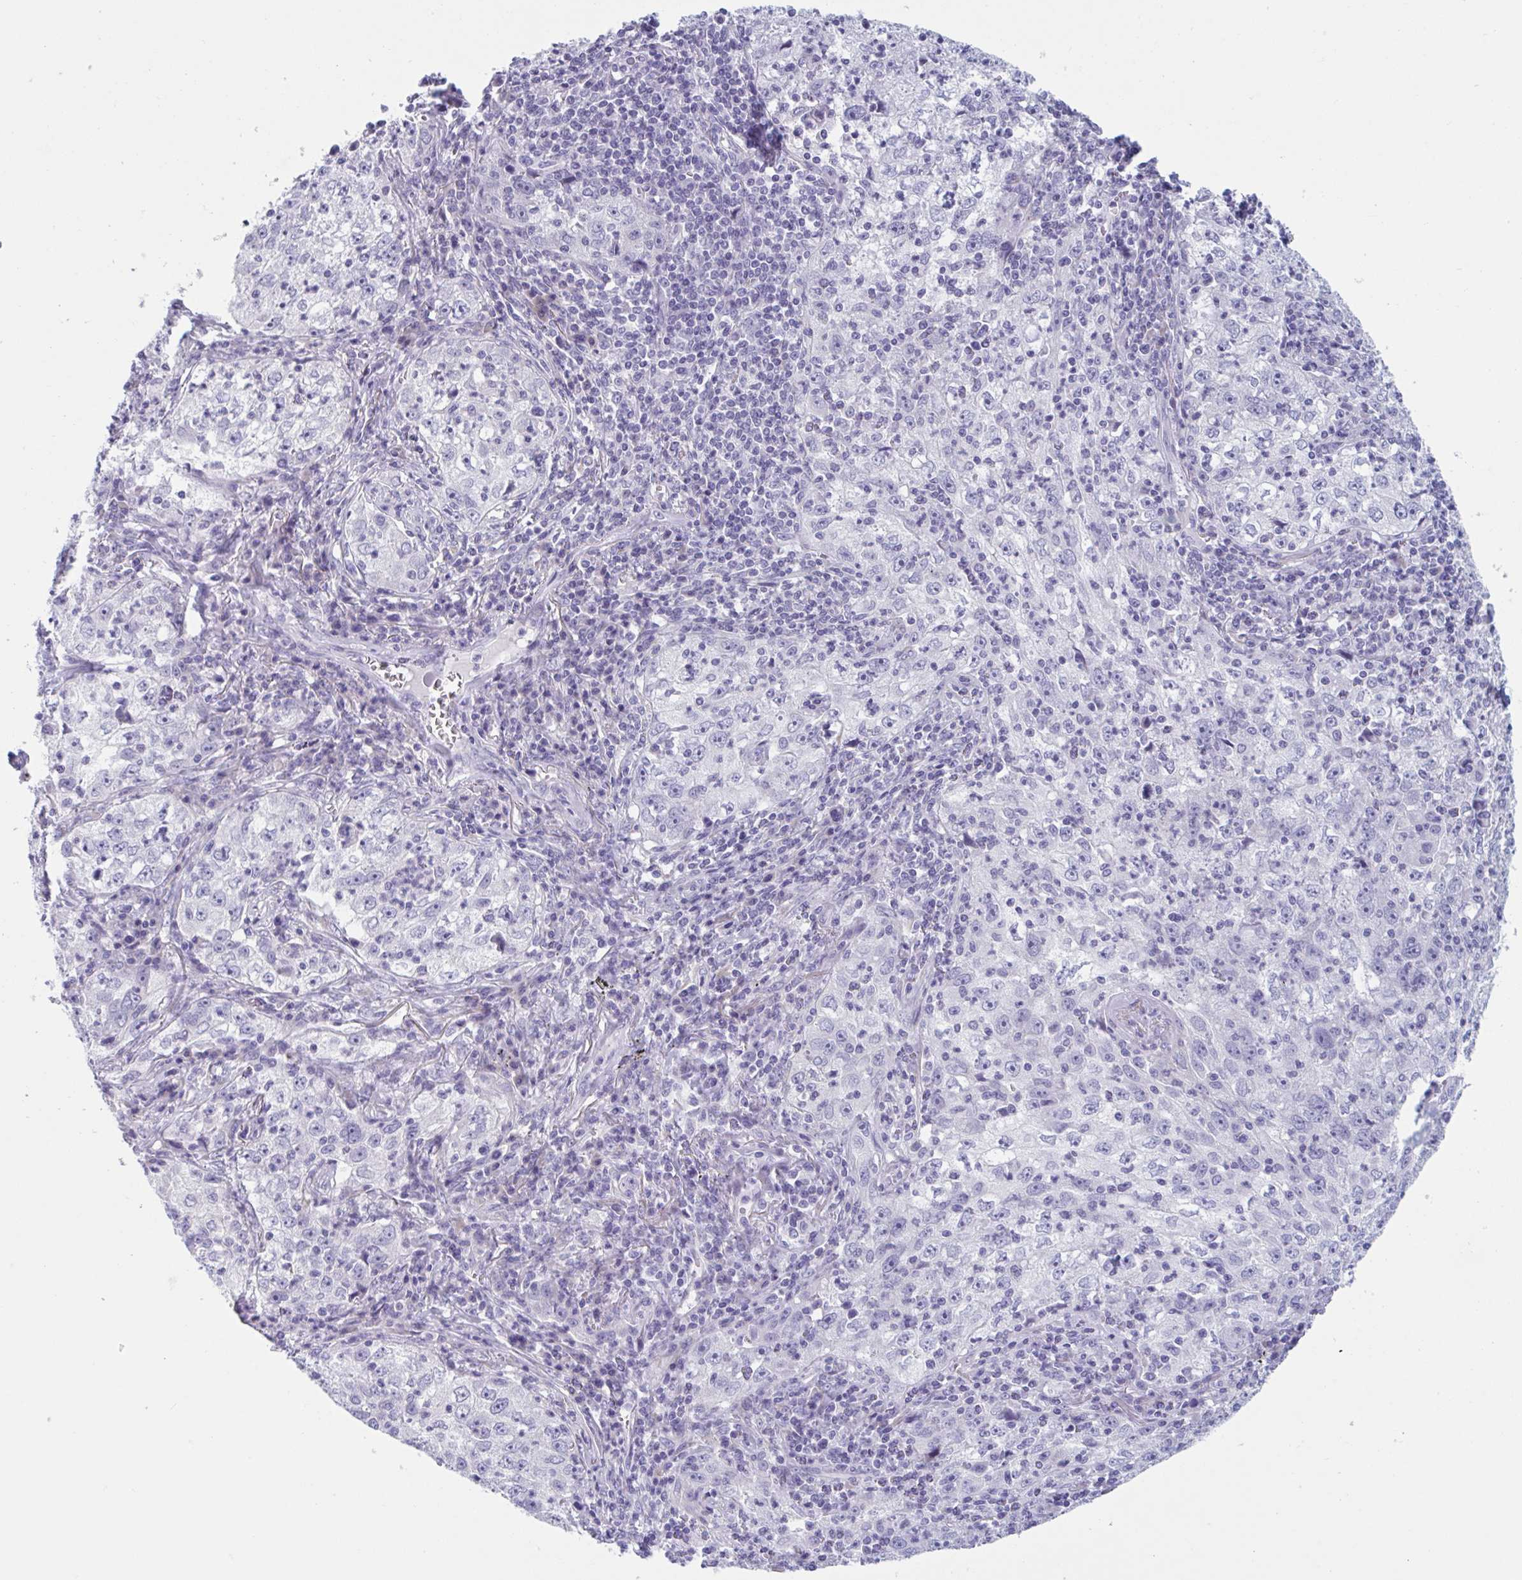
{"staining": {"intensity": "negative", "quantity": "none", "location": "none"}, "tissue": "lung cancer", "cell_type": "Tumor cells", "image_type": "cancer", "snomed": [{"axis": "morphology", "description": "Squamous cell carcinoma, NOS"}, {"axis": "topography", "description": "Lung"}], "caption": "Lung cancer (squamous cell carcinoma) stained for a protein using immunohistochemistry demonstrates no expression tumor cells.", "gene": "HSD11B2", "patient": {"sex": "male", "age": 71}}